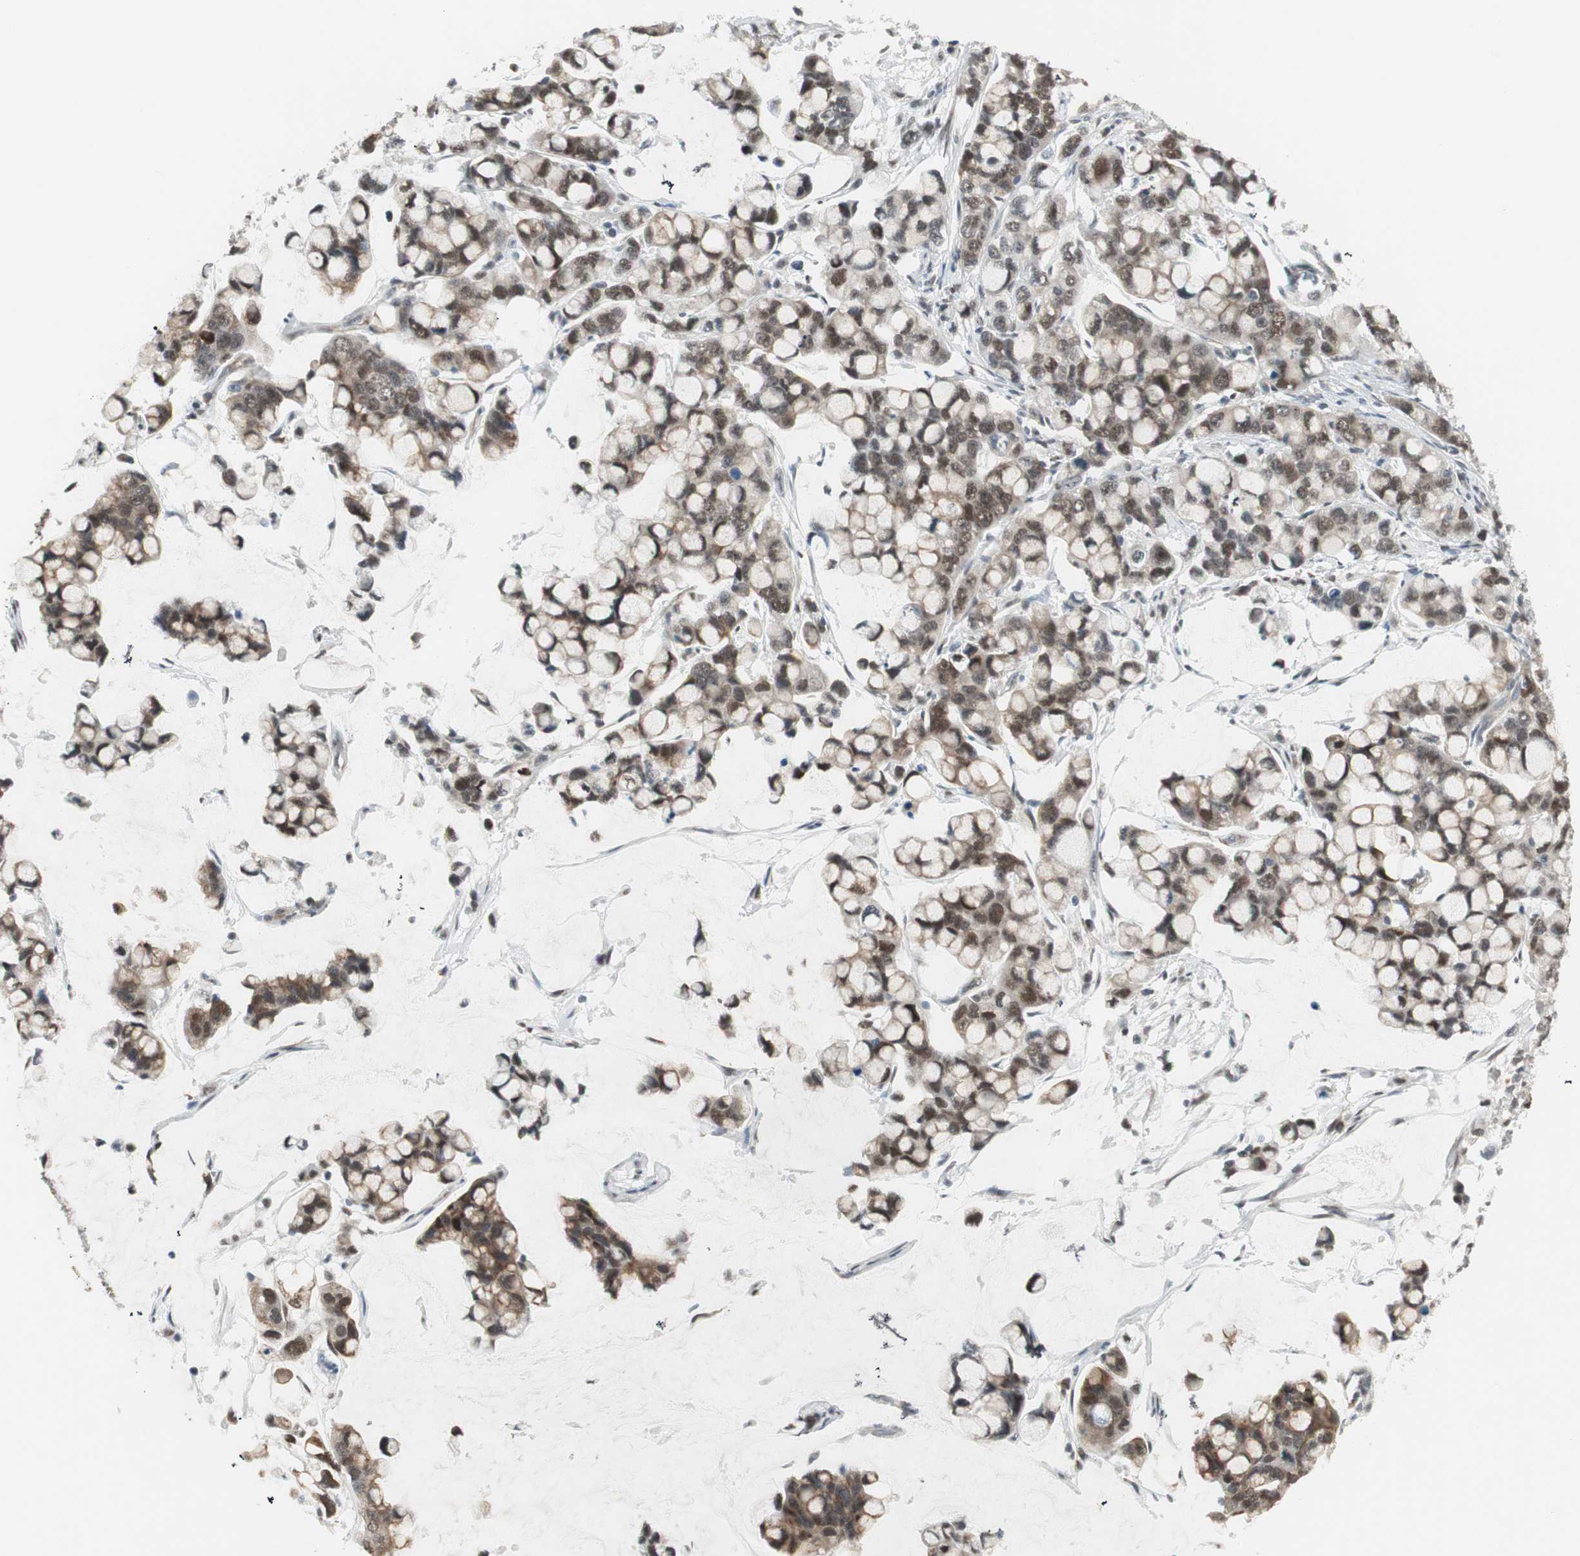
{"staining": {"intensity": "moderate", "quantity": ">75%", "location": "cytoplasmic/membranous,nuclear"}, "tissue": "stomach cancer", "cell_type": "Tumor cells", "image_type": "cancer", "snomed": [{"axis": "morphology", "description": "Adenocarcinoma, NOS"}, {"axis": "topography", "description": "Stomach, lower"}], "caption": "Immunohistochemical staining of human adenocarcinoma (stomach) displays medium levels of moderate cytoplasmic/membranous and nuclear protein positivity in approximately >75% of tumor cells.", "gene": "ZBTB17", "patient": {"sex": "male", "age": 84}}